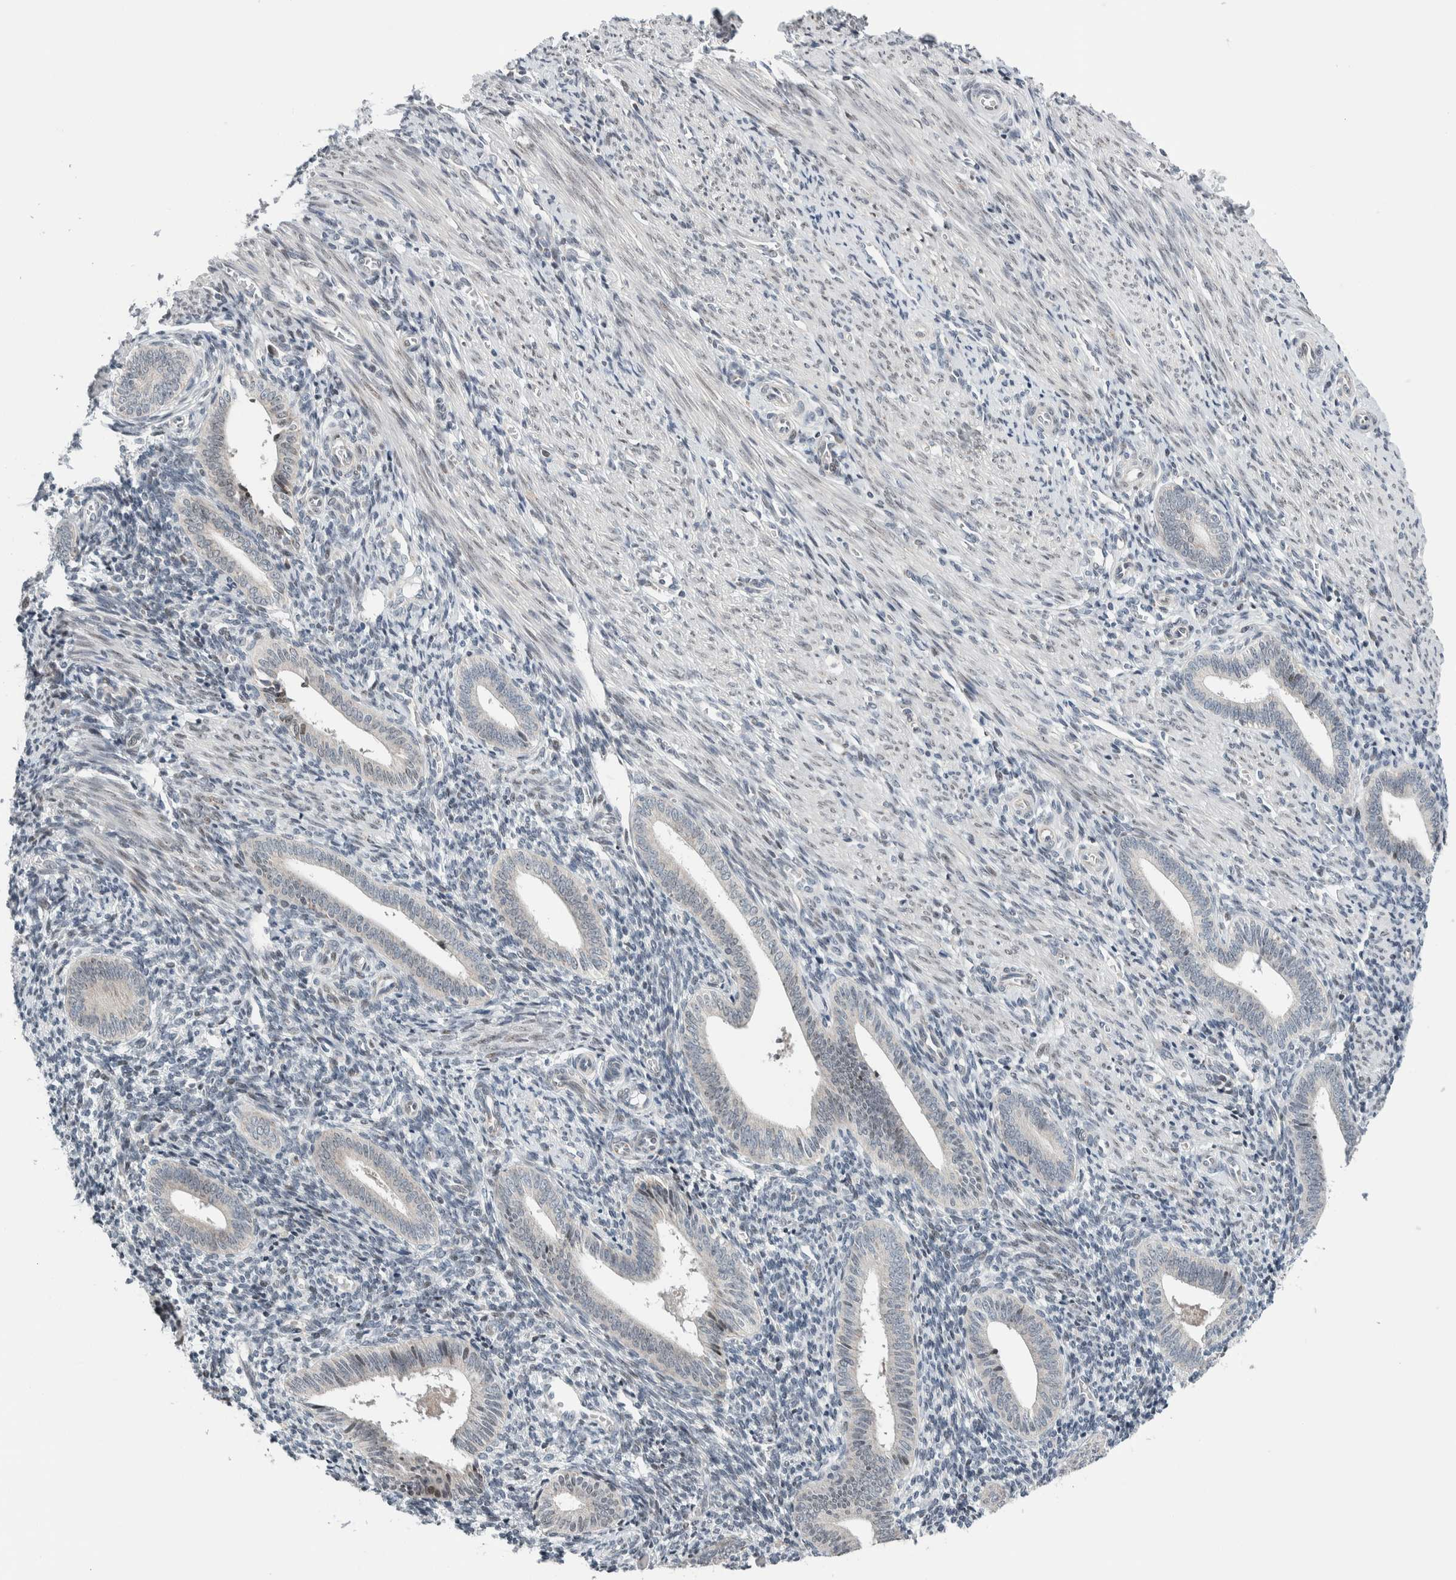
{"staining": {"intensity": "negative", "quantity": "none", "location": "none"}, "tissue": "endometrium", "cell_type": "Cells in endometrial stroma", "image_type": "normal", "snomed": [{"axis": "morphology", "description": "Normal tissue, NOS"}, {"axis": "topography", "description": "Uterus"}, {"axis": "topography", "description": "Endometrium"}], "caption": "The immunohistochemistry (IHC) image has no significant expression in cells in endometrial stroma of endometrium. (DAB (3,3'-diaminobenzidine) immunohistochemistry (IHC), high magnification).", "gene": "NEUROD1", "patient": {"sex": "female", "age": 33}}